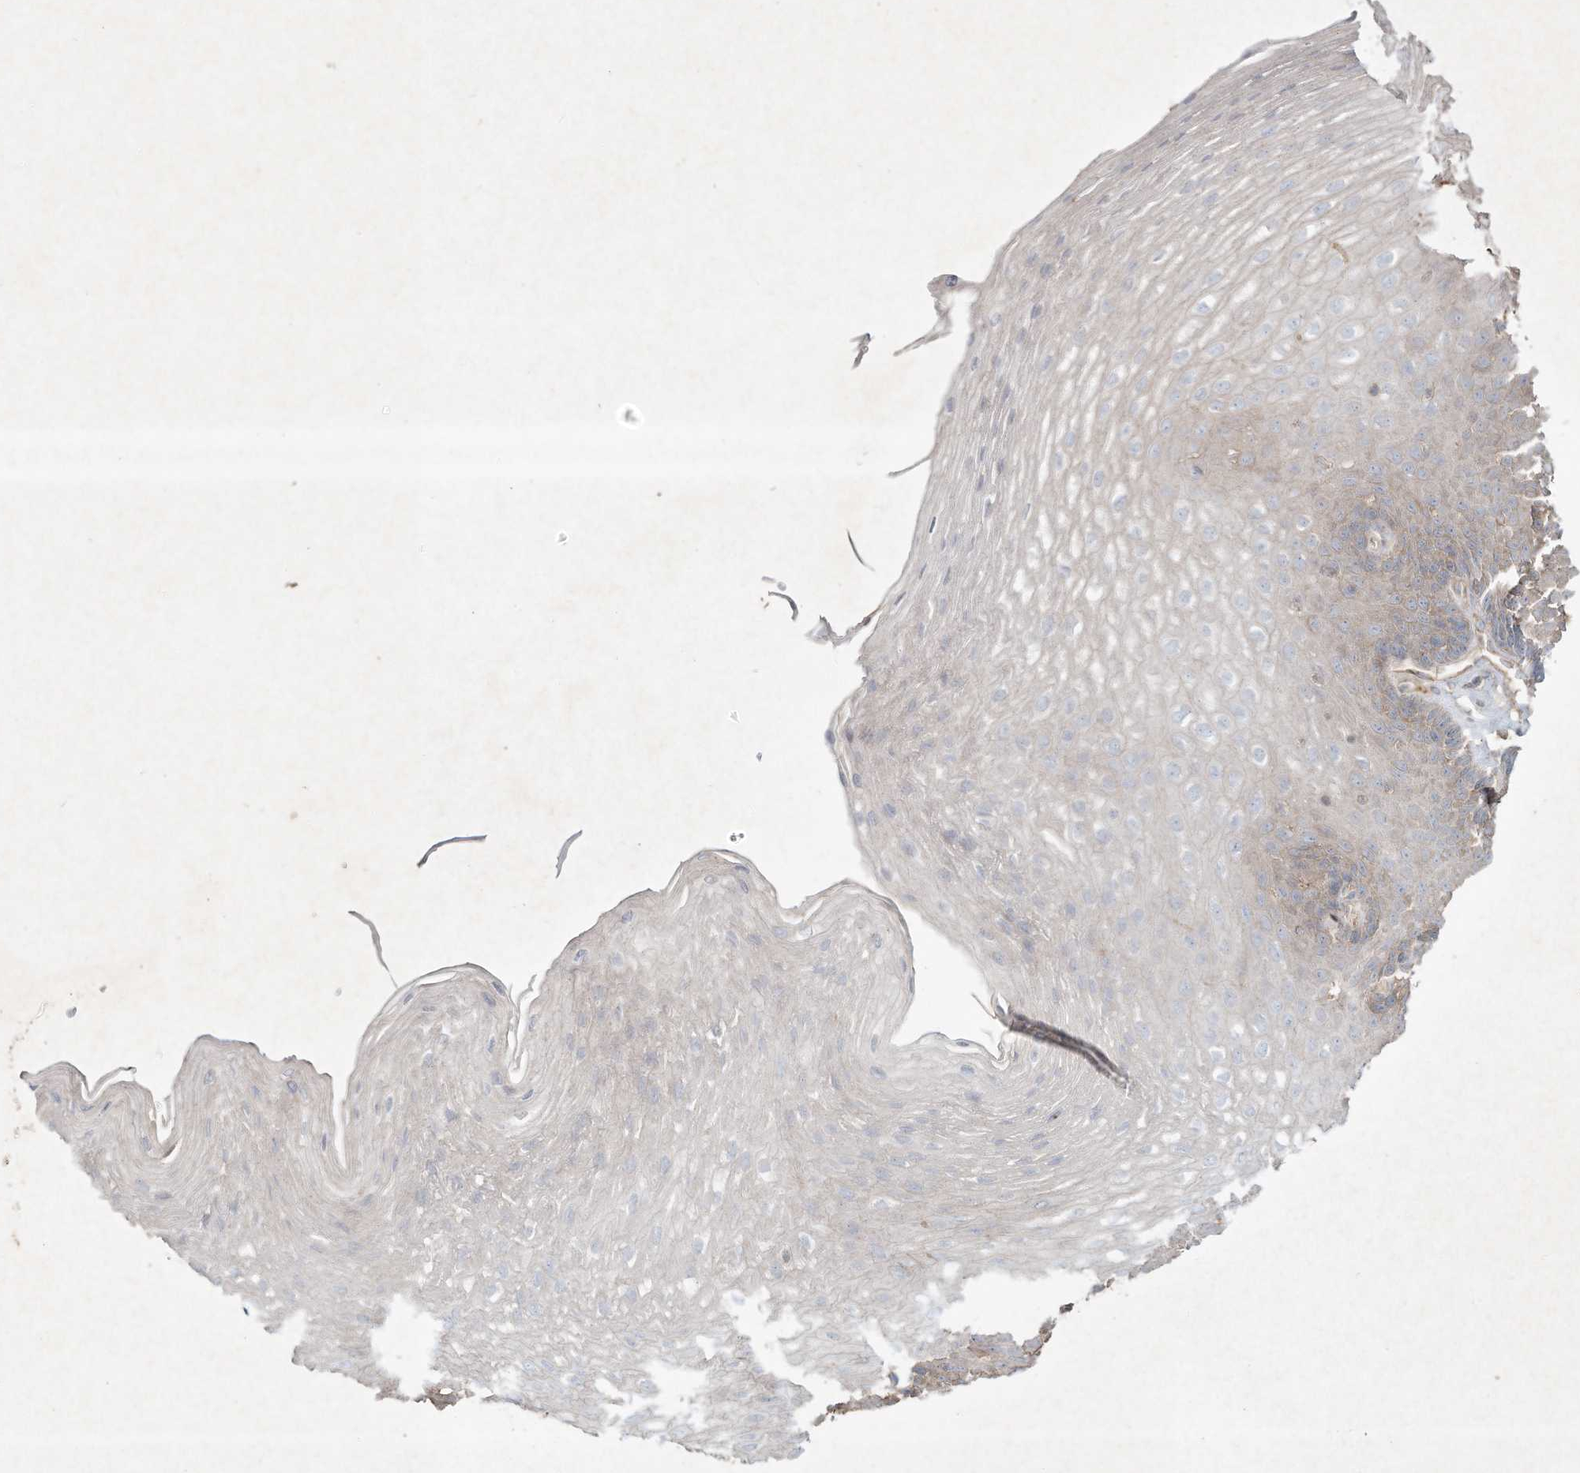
{"staining": {"intensity": "weak", "quantity": "25%-75%", "location": "cytoplasmic/membranous"}, "tissue": "esophagus", "cell_type": "Squamous epithelial cells", "image_type": "normal", "snomed": [{"axis": "morphology", "description": "Normal tissue, NOS"}, {"axis": "topography", "description": "Esophagus"}], "caption": "Immunohistochemical staining of benign esophagus demonstrates 25%-75% levels of weak cytoplasmic/membranous protein positivity in about 25%-75% of squamous epithelial cells. (IHC, brightfield microscopy, high magnification).", "gene": "HTR5A", "patient": {"sex": "female", "age": 66}}